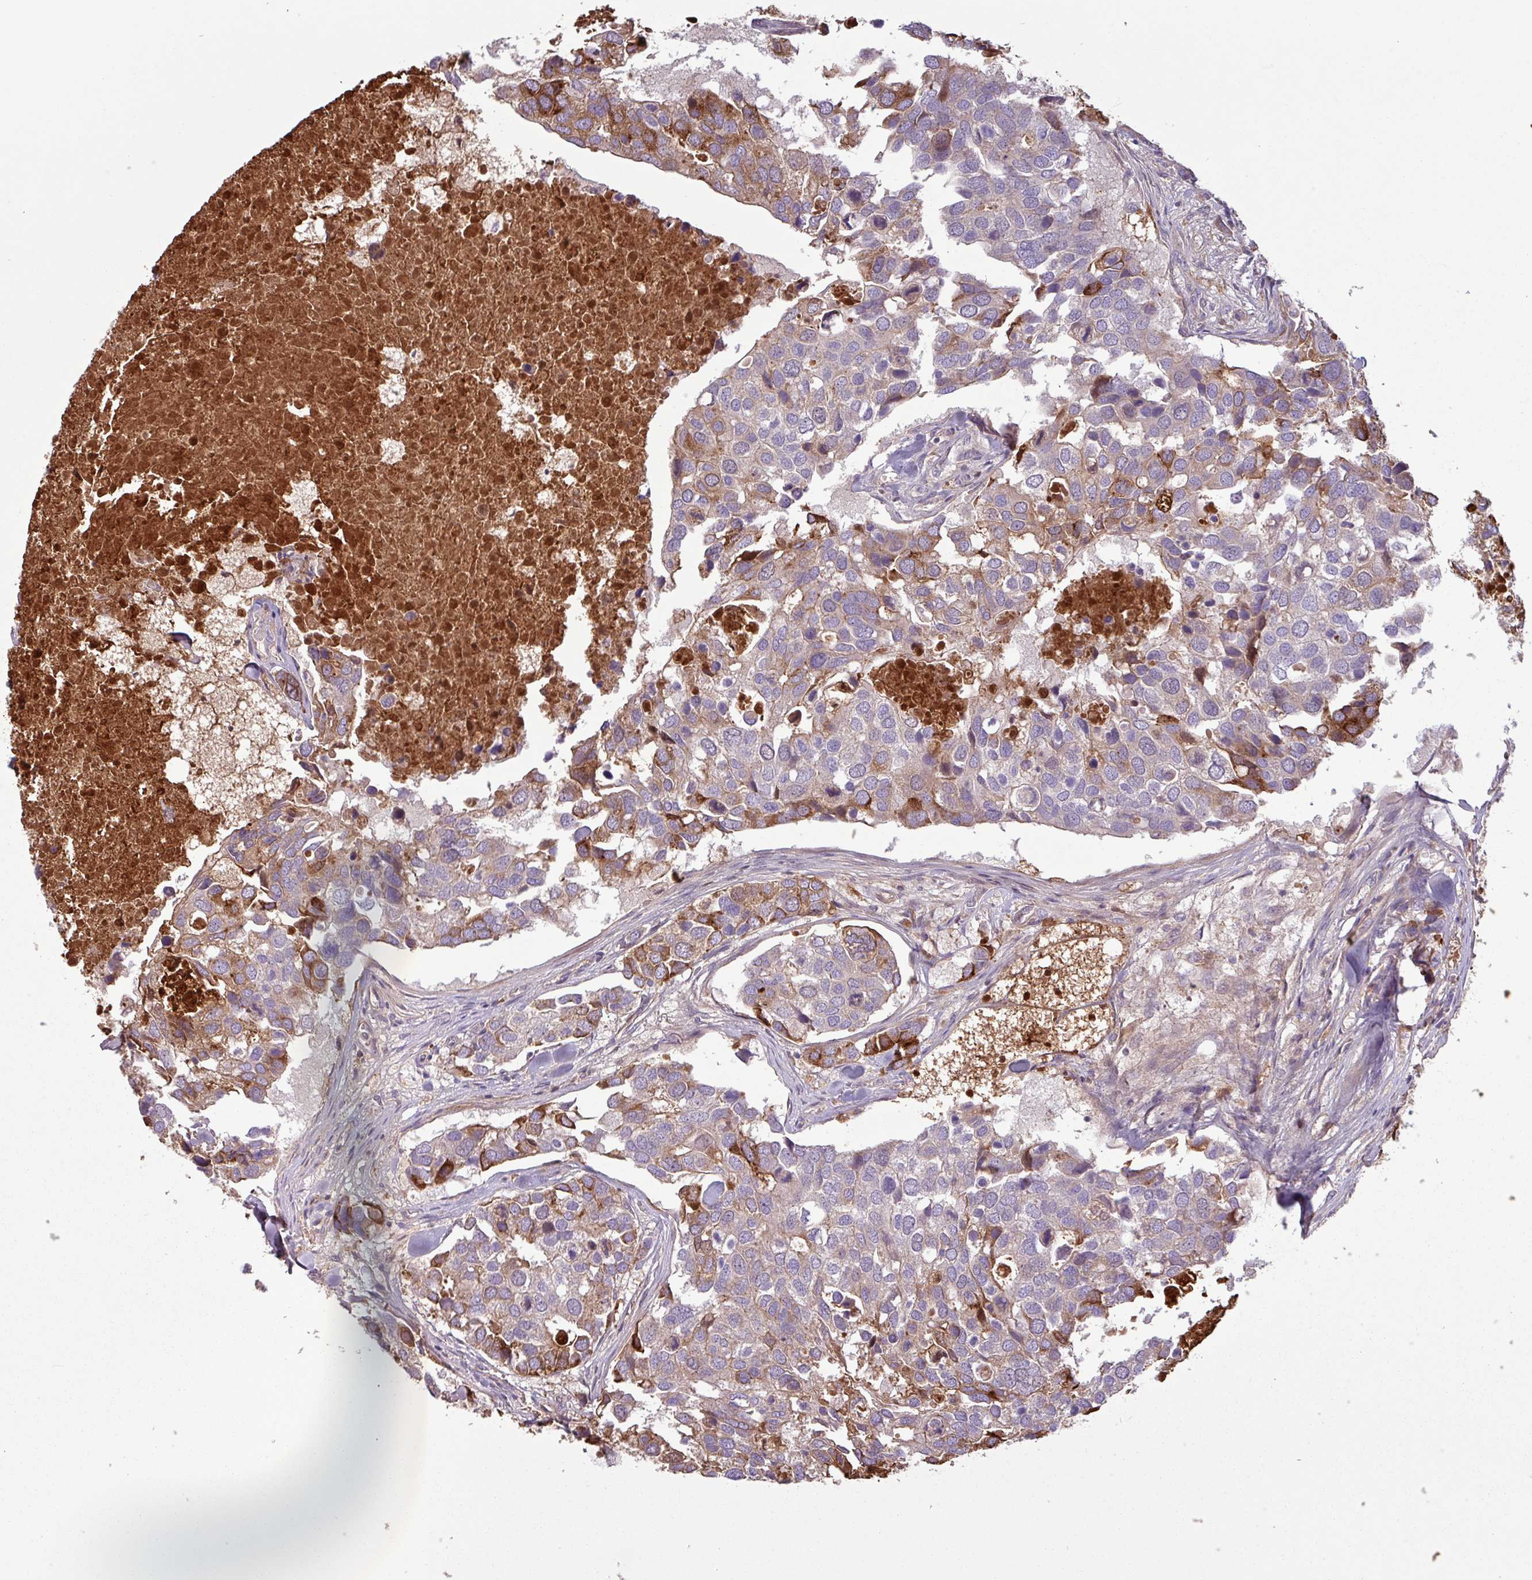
{"staining": {"intensity": "strong", "quantity": "<25%", "location": "cytoplasmic/membranous"}, "tissue": "breast cancer", "cell_type": "Tumor cells", "image_type": "cancer", "snomed": [{"axis": "morphology", "description": "Duct carcinoma"}, {"axis": "topography", "description": "Breast"}], "caption": "Tumor cells reveal strong cytoplasmic/membranous positivity in about <25% of cells in invasive ductal carcinoma (breast).", "gene": "C4B", "patient": {"sex": "female", "age": 83}}